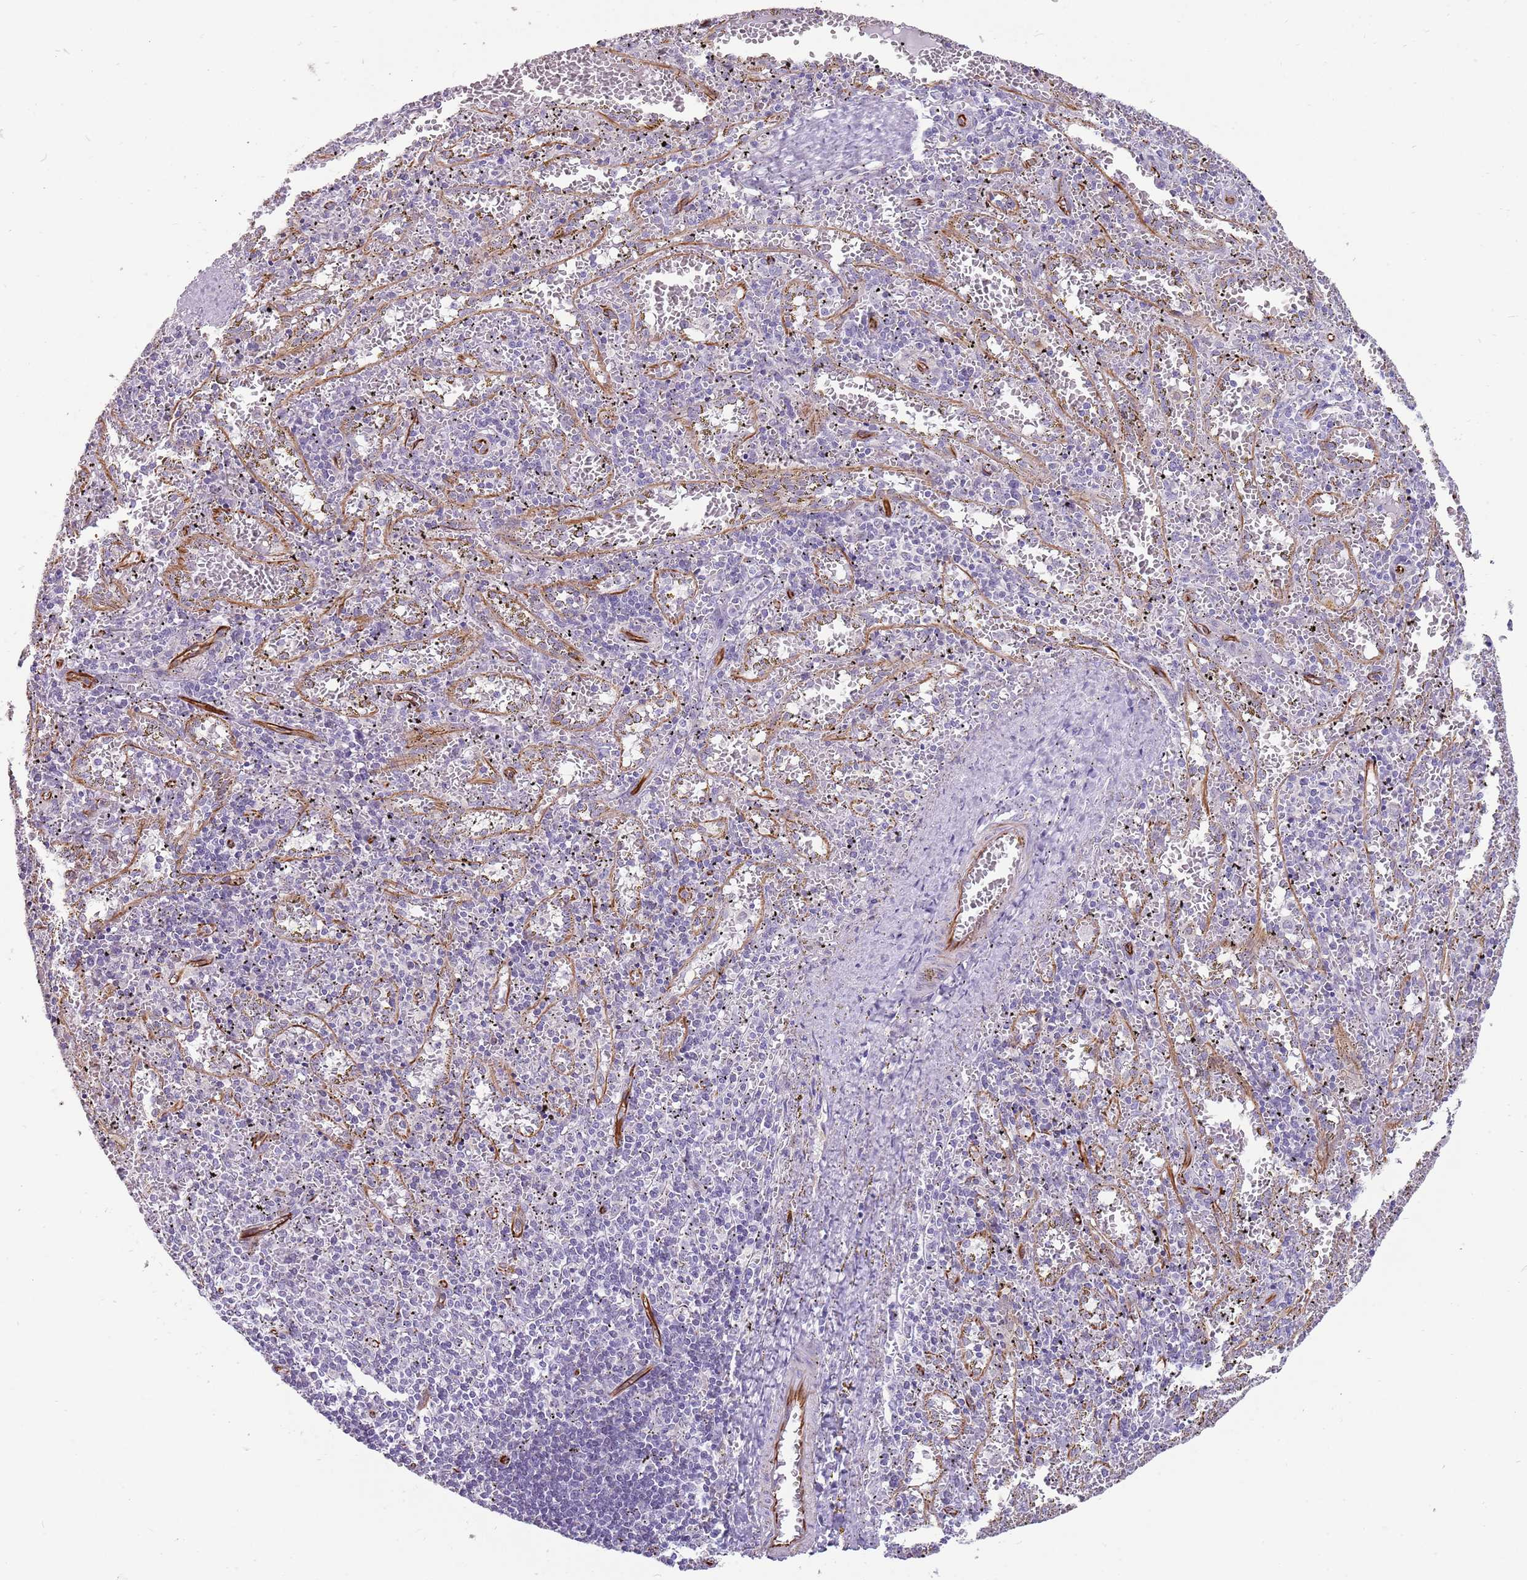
{"staining": {"intensity": "negative", "quantity": "none", "location": "none"}, "tissue": "spleen", "cell_type": "Cells in red pulp", "image_type": "normal", "snomed": [{"axis": "morphology", "description": "Normal tissue, NOS"}, {"axis": "topography", "description": "Spleen"}], "caption": "Image shows no protein positivity in cells in red pulp of benign spleen. (DAB IHC visualized using brightfield microscopy, high magnification).", "gene": "ENSG00000271254", "patient": {"sex": "male", "age": 11}}